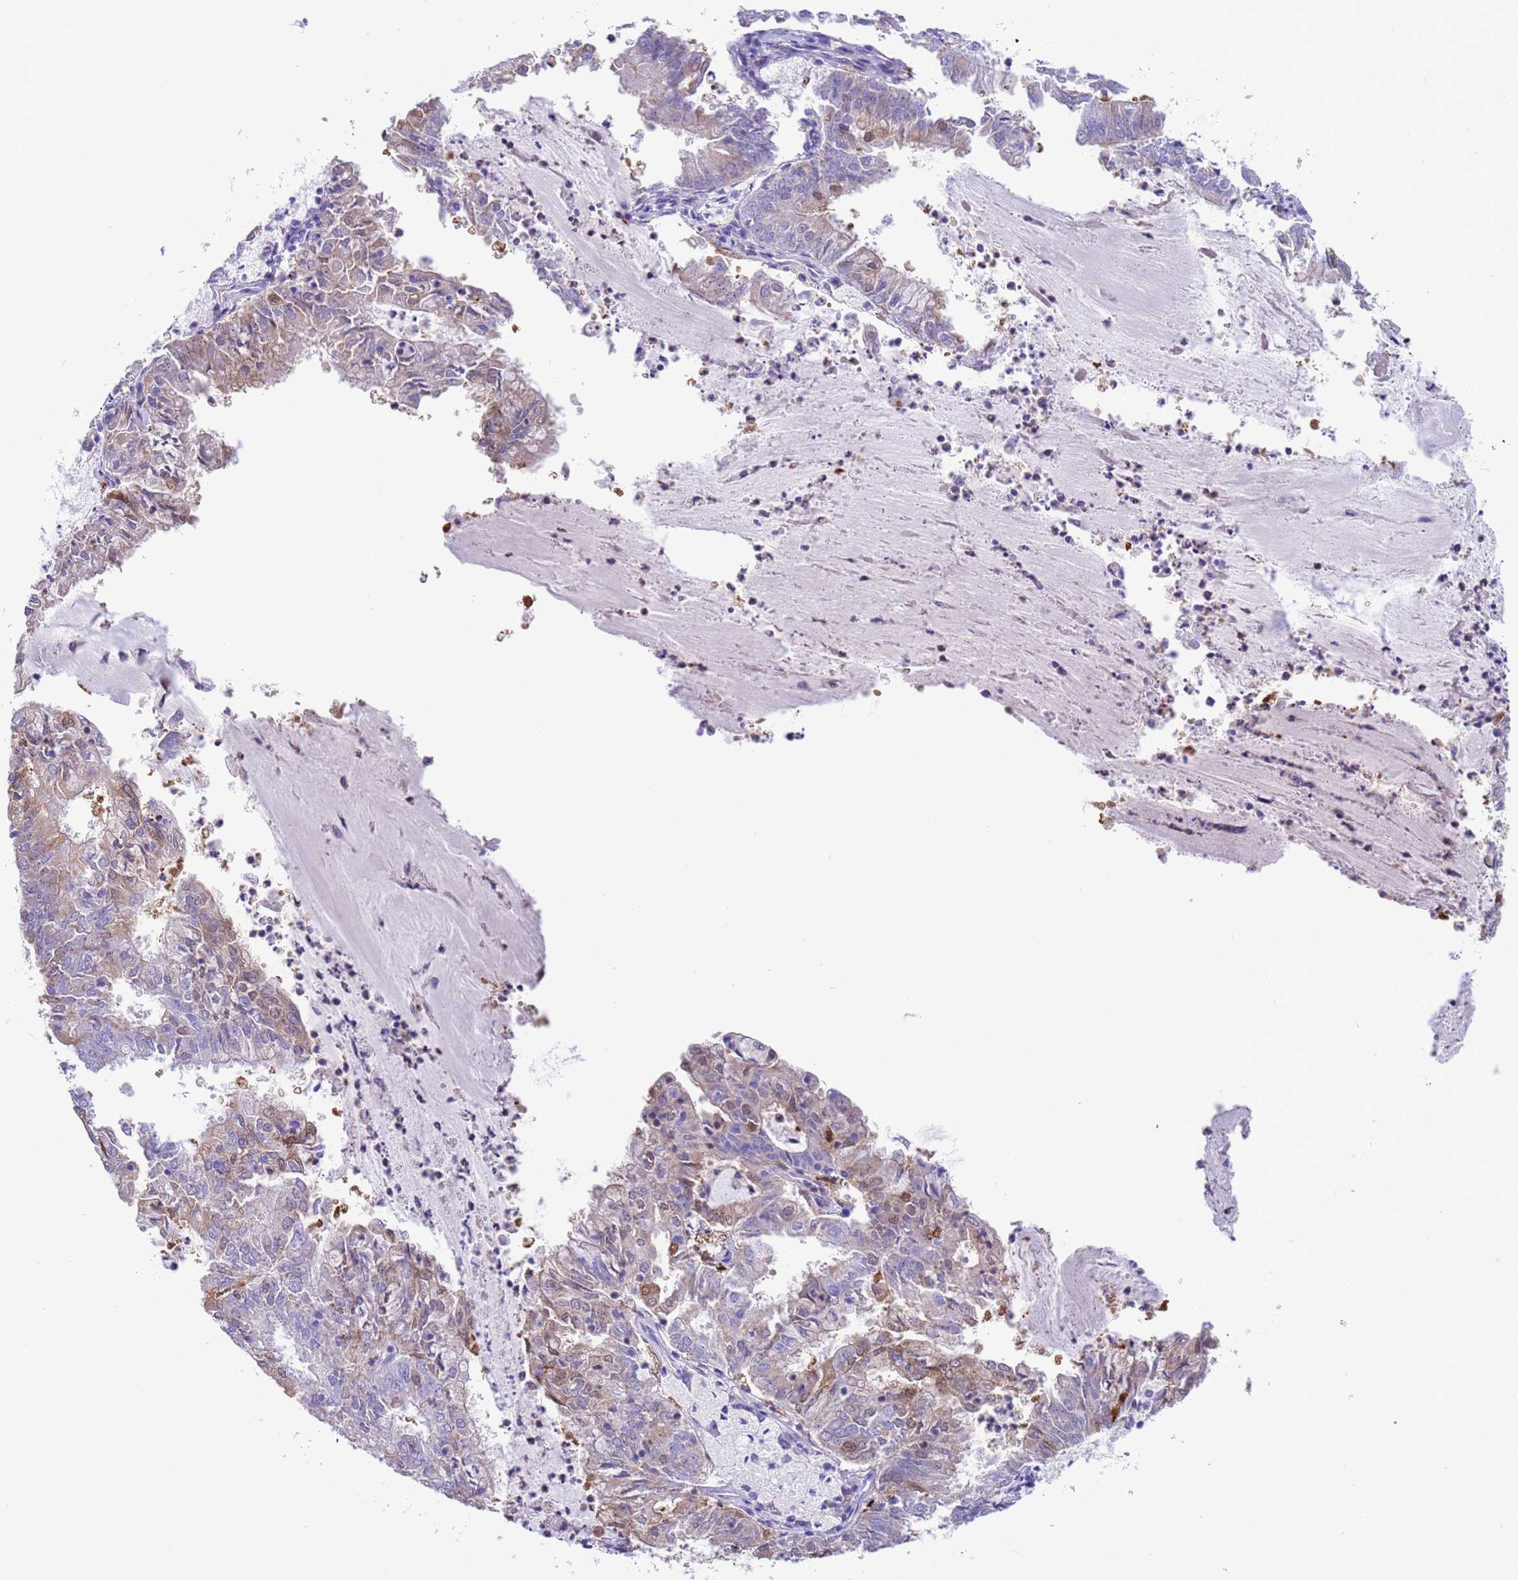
{"staining": {"intensity": "weak", "quantity": "<25%", "location": "cytoplasmic/membranous,nuclear"}, "tissue": "endometrial cancer", "cell_type": "Tumor cells", "image_type": "cancer", "snomed": [{"axis": "morphology", "description": "Adenocarcinoma, NOS"}, {"axis": "topography", "description": "Endometrium"}], "caption": "Tumor cells are negative for protein expression in human endometrial cancer. (Brightfield microscopy of DAB (3,3'-diaminobenzidine) immunohistochemistry at high magnification).", "gene": "C6orf47", "patient": {"sex": "female", "age": 57}}